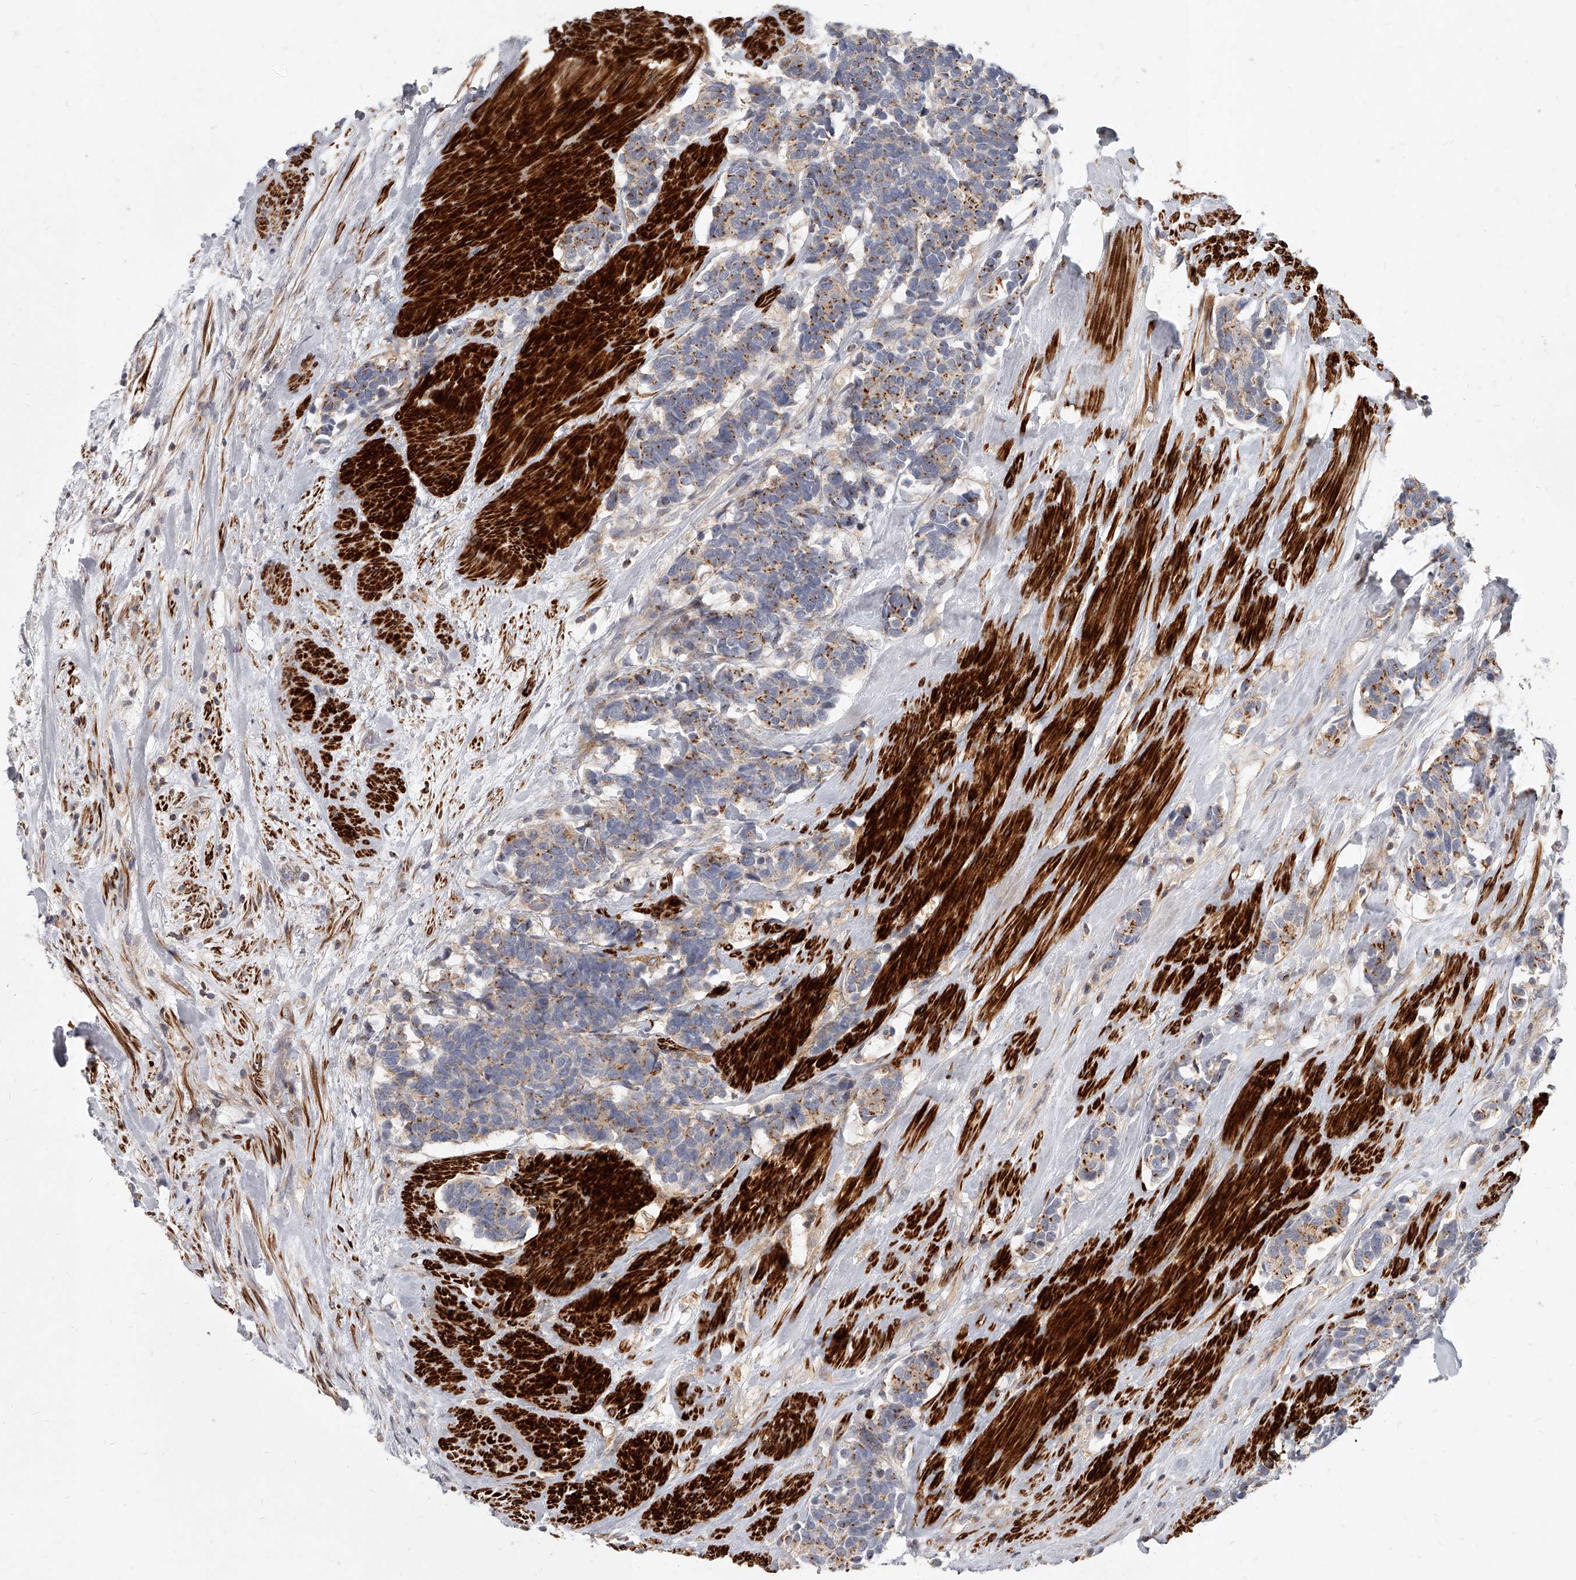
{"staining": {"intensity": "moderate", "quantity": "25%-75%", "location": "cytoplasmic/membranous"}, "tissue": "carcinoid", "cell_type": "Tumor cells", "image_type": "cancer", "snomed": [{"axis": "morphology", "description": "Carcinoma, NOS"}, {"axis": "morphology", "description": "Carcinoid, malignant, NOS"}, {"axis": "topography", "description": "Urinary bladder"}], "caption": "There is medium levels of moderate cytoplasmic/membranous staining in tumor cells of carcinoma, as demonstrated by immunohistochemical staining (brown color).", "gene": "SLC37A1", "patient": {"sex": "male", "age": 57}}